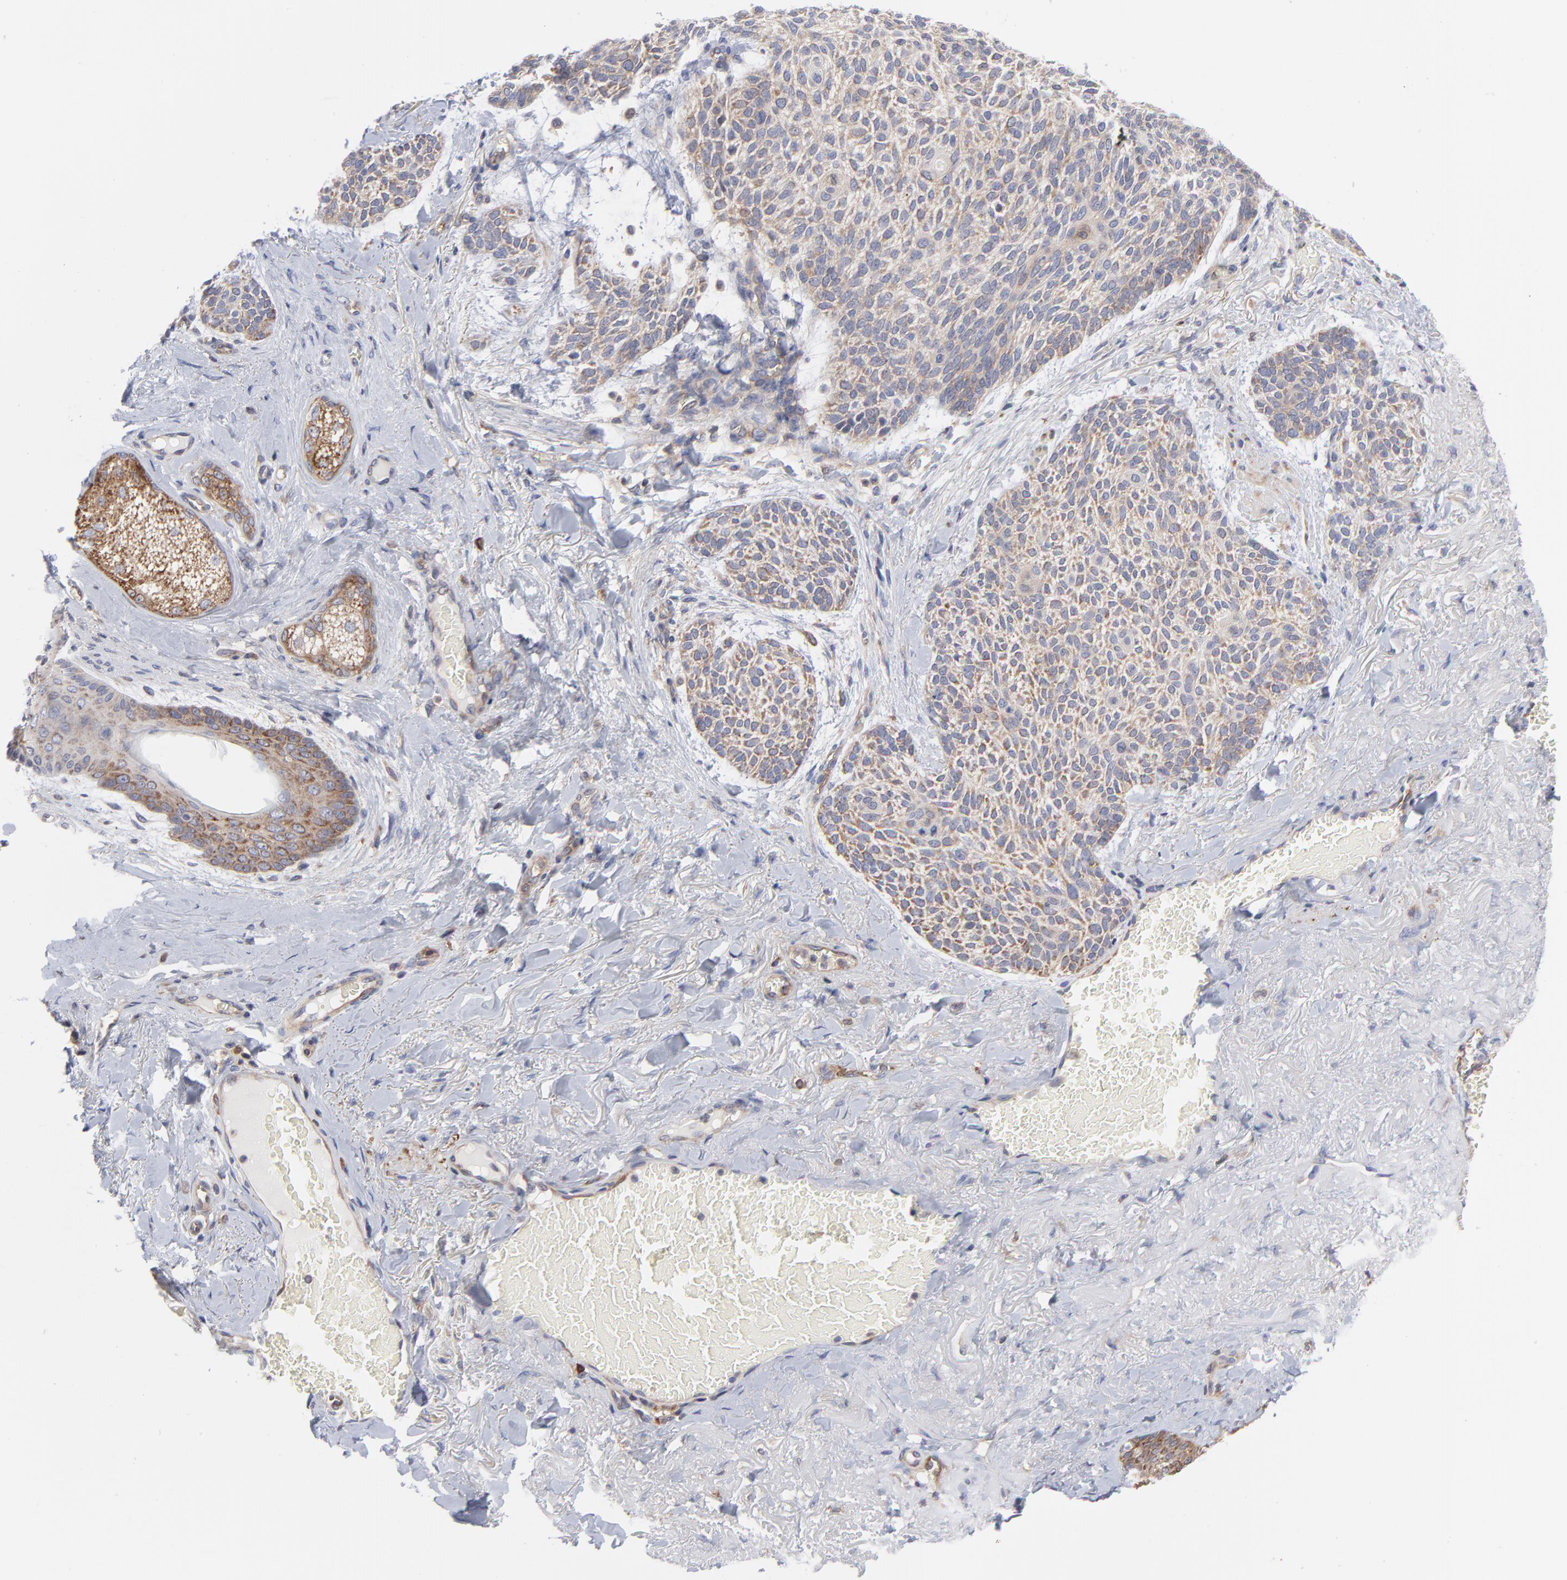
{"staining": {"intensity": "weak", "quantity": ">75%", "location": "cytoplasmic/membranous"}, "tissue": "skin cancer", "cell_type": "Tumor cells", "image_type": "cancer", "snomed": [{"axis": "morphology", "description": "Normal tissue, NOS"}, {"axis": "morphology", "description": "Basal cell carcinoma"}, {"axis": "topography", "description": "Skin"}], "caption": "Skin cancer was stained to show a protein in brown. There is low levels of weak cytoplasmic/membranous positivity in approximately >75% of tumor cells.", "gene": "NFKBIA", "patient": {"sex": "female", "age": 70}}